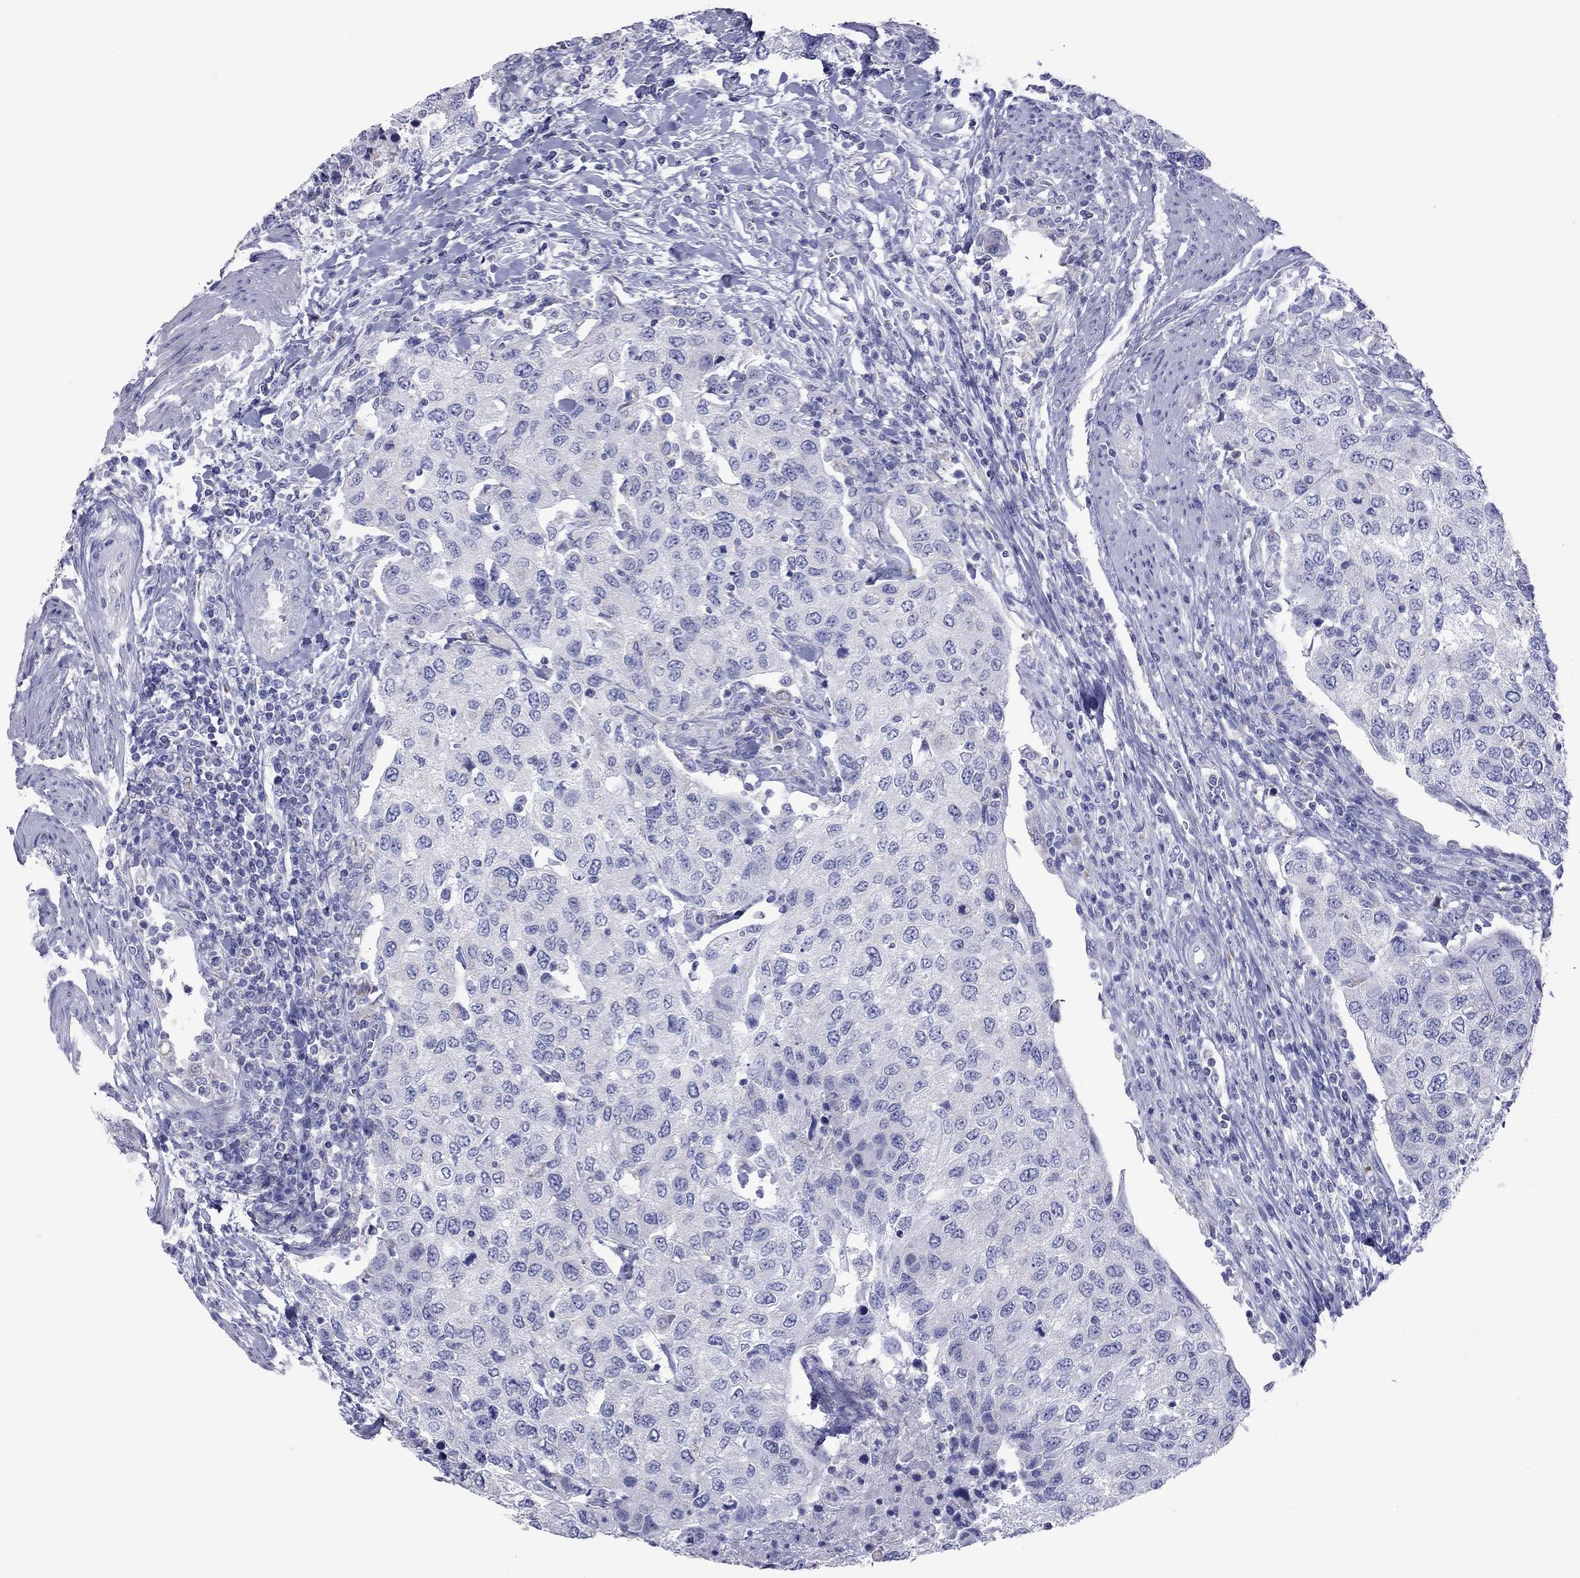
{"staining": {"intensity": "negative", "quantity": "none", "location": "none"}, "tissue": "urothelial cancer", "cell_type": "Tumor cells", "image_type": "cancer", "snomed": [{"axis": "morphology", "description": "Urothelial carcinoma, High grade"}, {"axis": "topography", "description": "Urinary bladder"}], "caption": "An IHC image of urothelial carcinoma (high-grade) is shown. There is no staining in tumor cells of urothelial carcinoma (high-grade).", "gene": "VSIG10", "patient": {"sex": "female", "age": 78}}